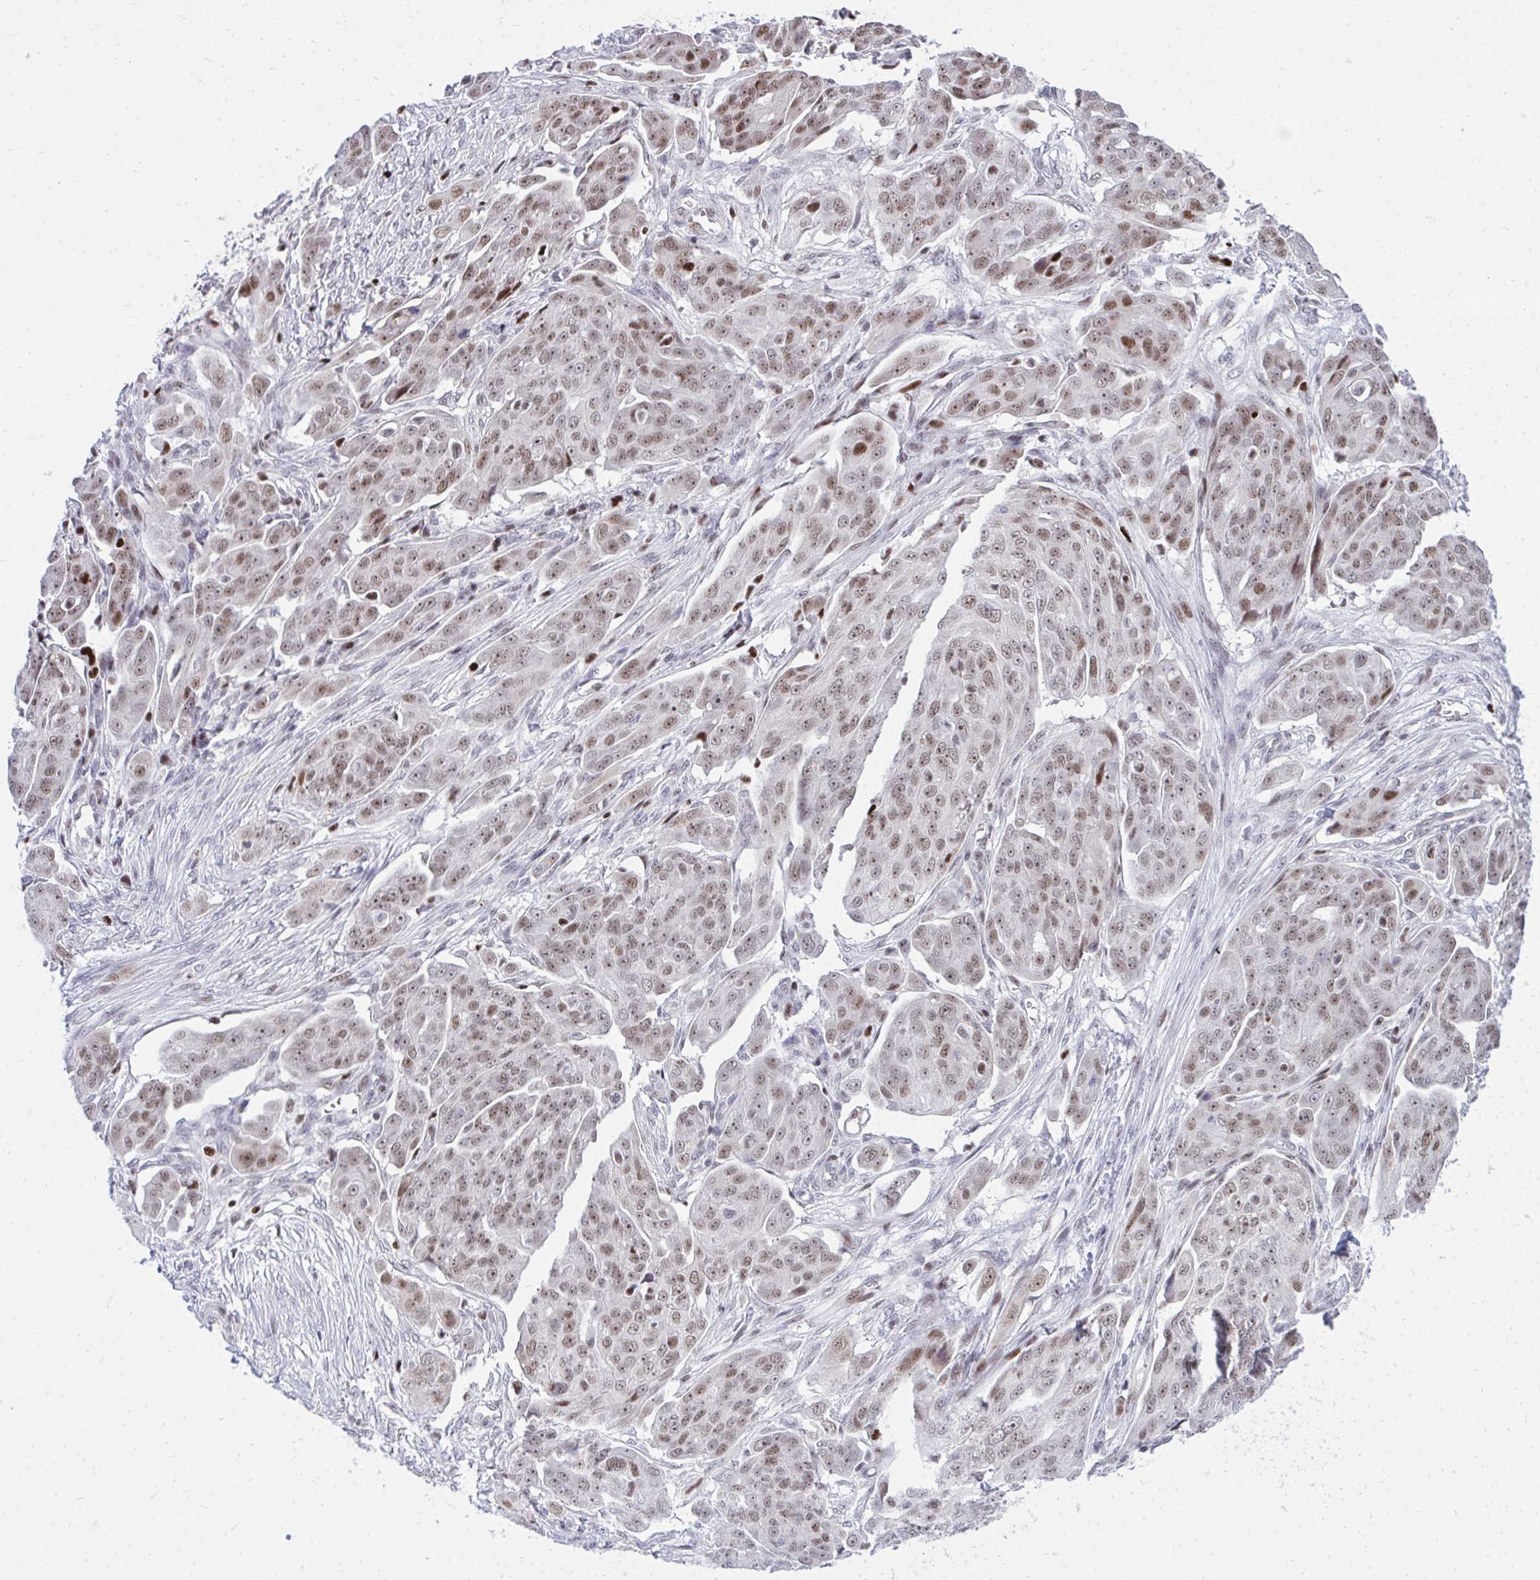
{"staining": {"intensity": "moderate", "quantity": ">75%", "location": "nuclear"}, "tissue": "ovarian cancer", "cell_type": "Tumor cells", "image_type": "cancer", "snomed": [{"axis": "morphology", "description": "Carcinoma, endometroid"}, {"axis": "topography", "description": "Ovary"}], "caption": "Ovarian cancer (endometroid carcinoma) tissue reveals moderate nuclear positivity in approximately >75% of tumor cells, visualized by immunohistochemistry.", "gene": "C14orf39", "patient": {"sex": "female", "age": 70}}